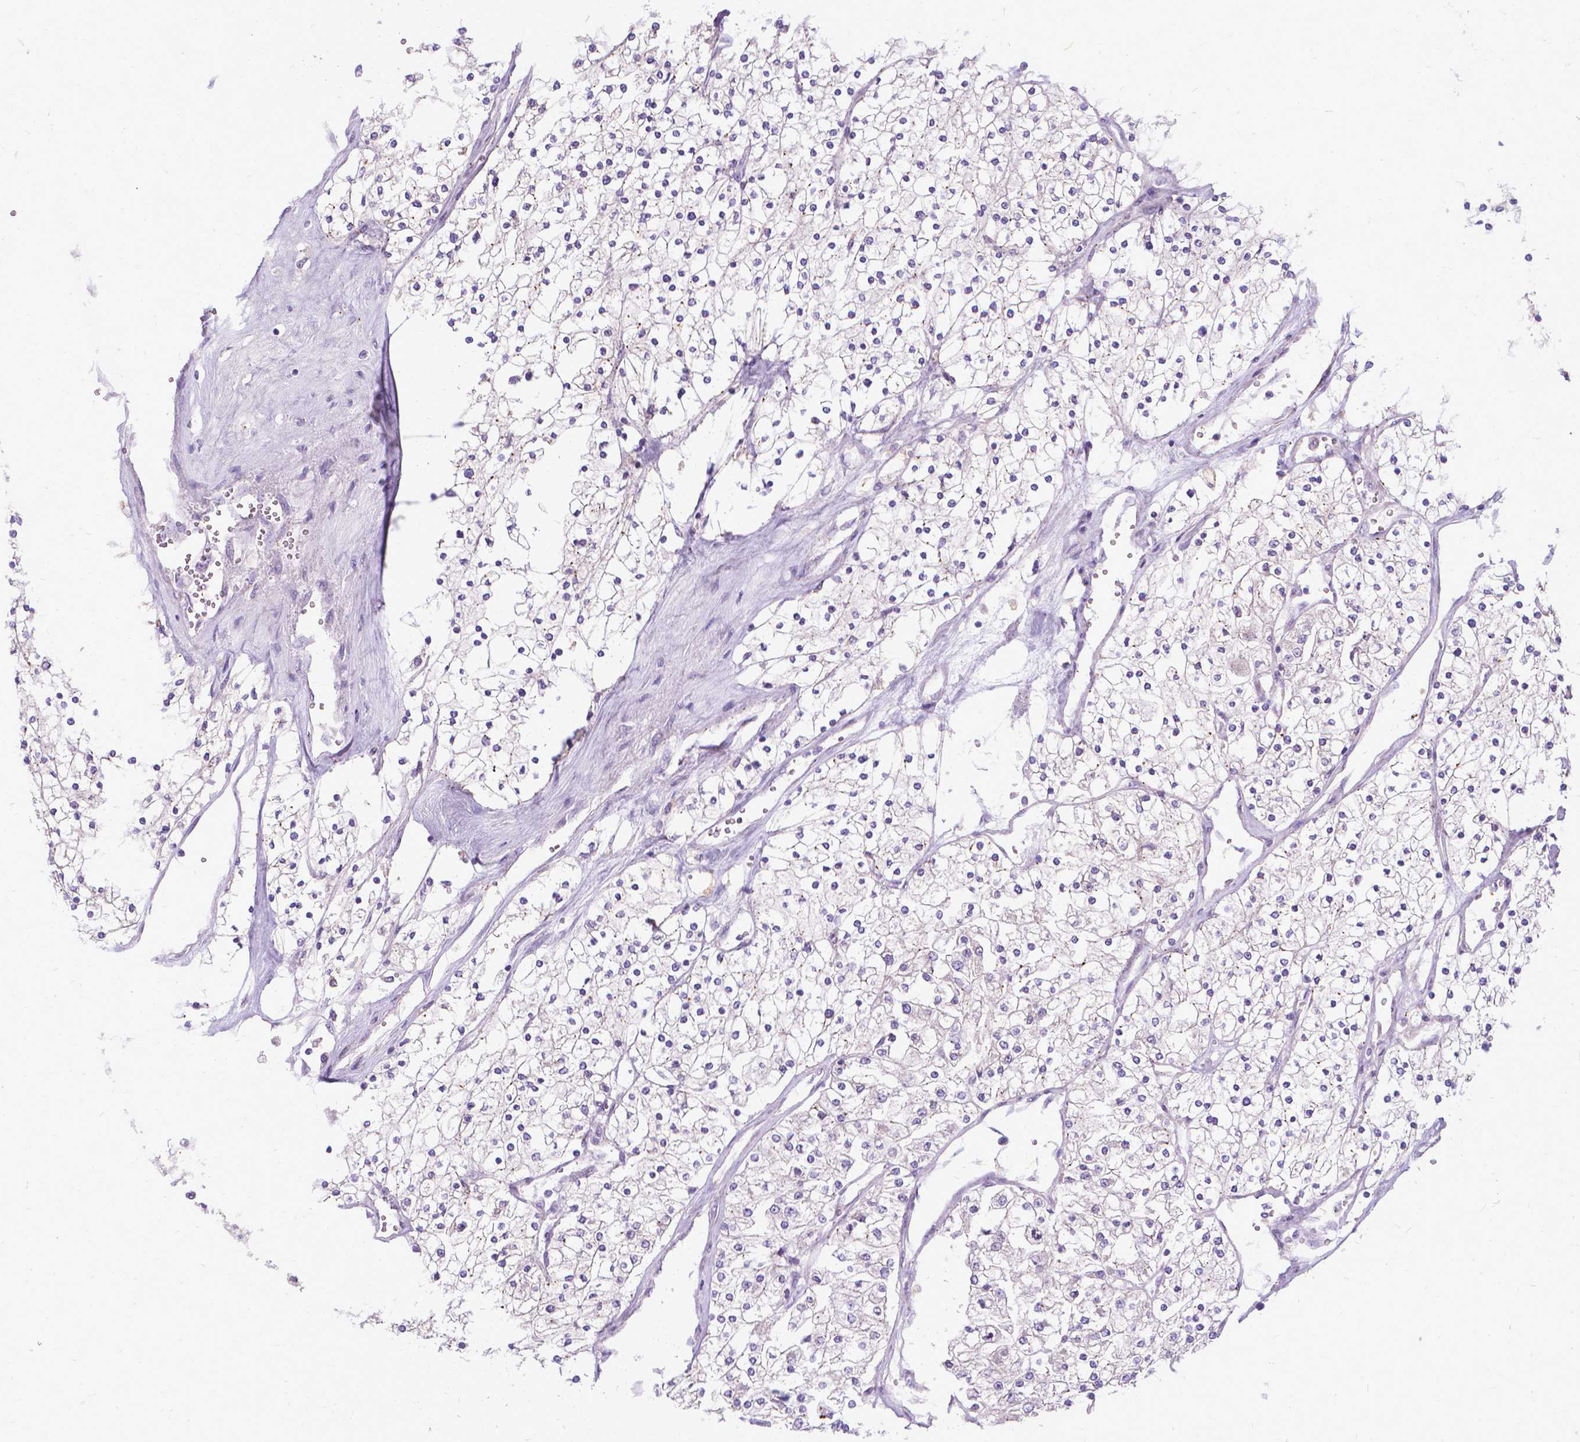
{"staining": {"intensity": "negative", "quantity": "none", "location": "none"}, "tissue": "renal cancer", "cell_type": "Tumor cells", "image_type": "cancer", "snomed": [{"axis": "morphology", "description": "Adenocarcinoma, NOS"}, {"axis": "topography", "description": "Kidney"}], "caption": "An image of human renal cancer is negative for staining in tumor cells.", "gene": "CFAP299", "patient": {"sex": "male", "age": 80}}